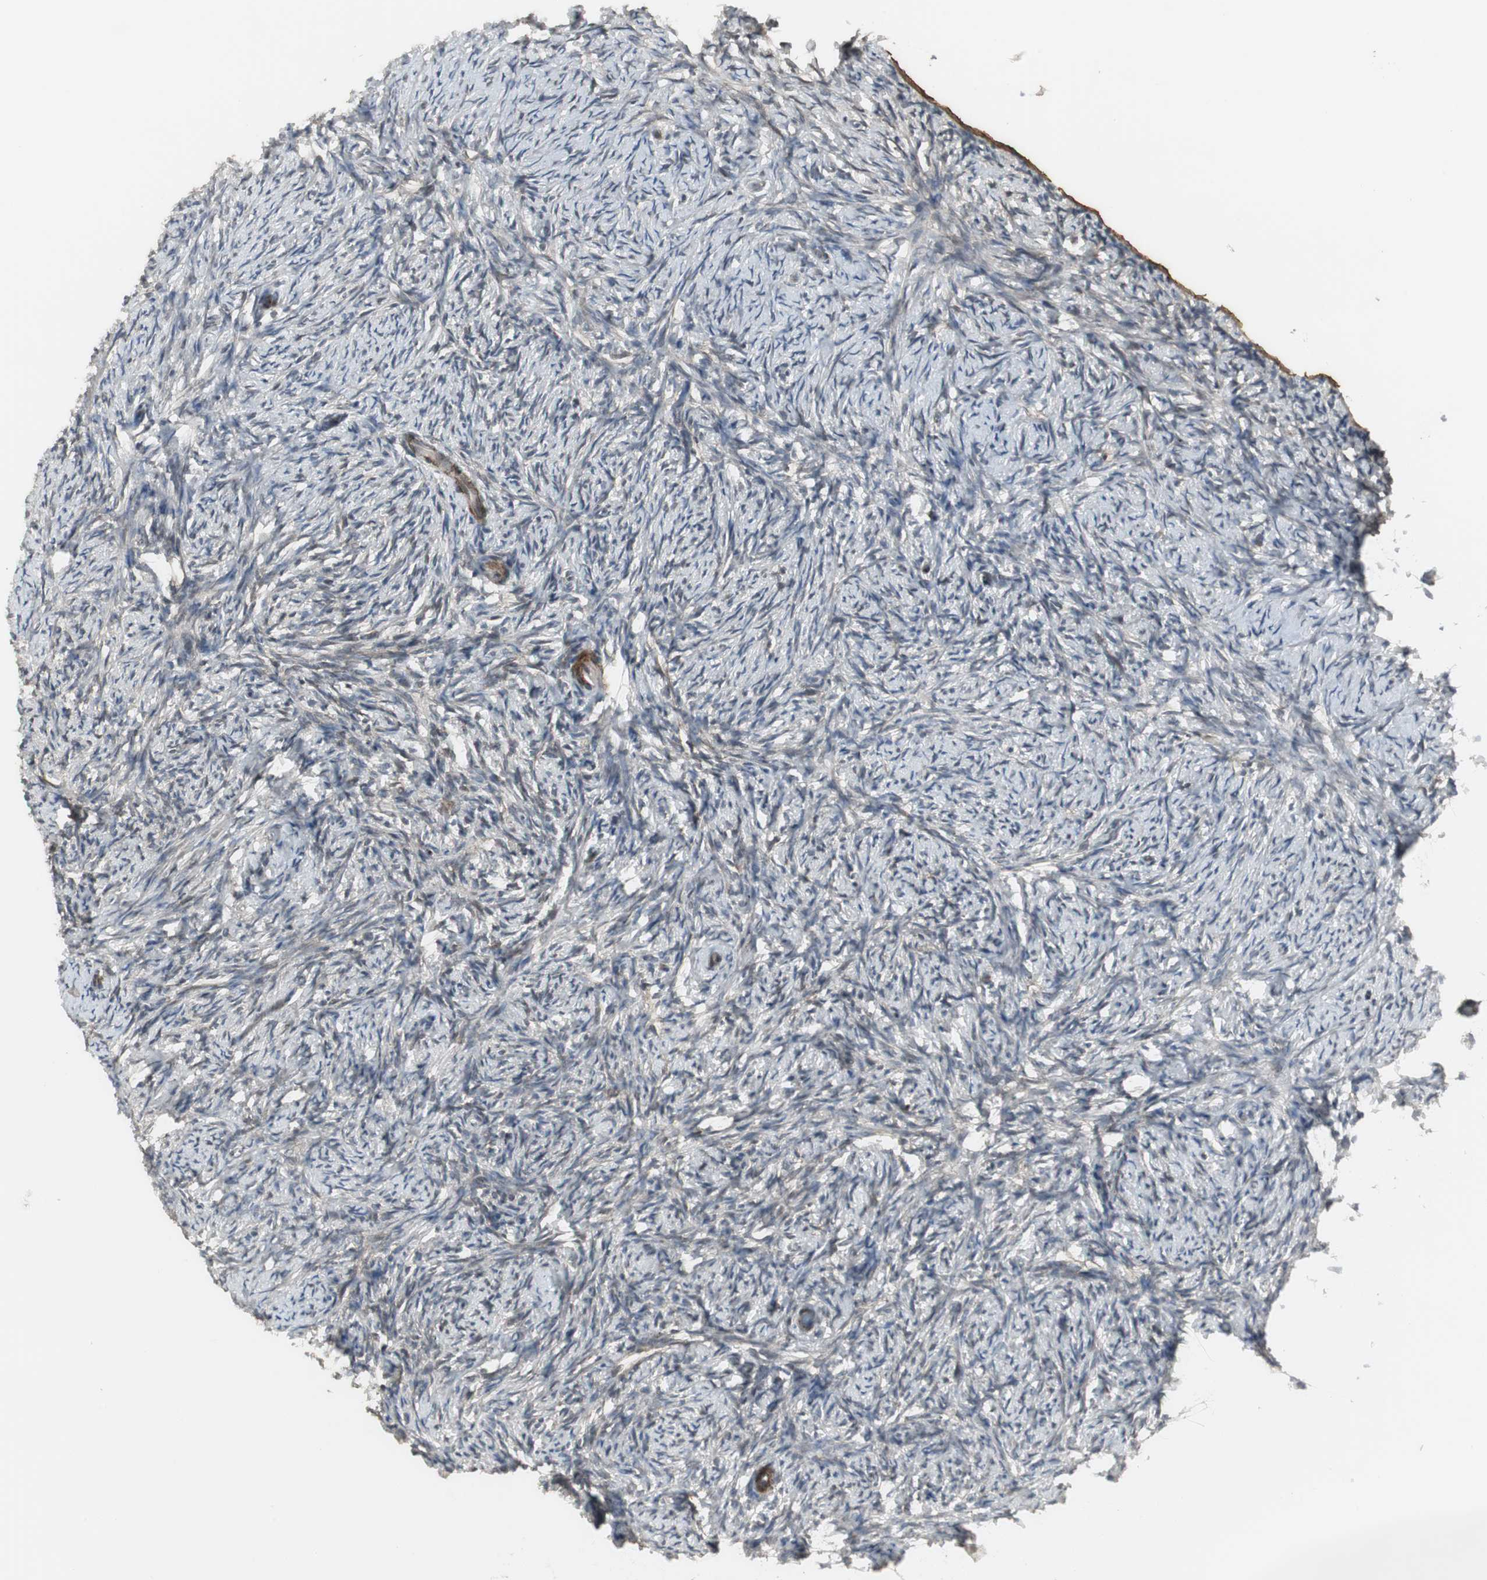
{"staining": {"intensity": "weak", "quantity": "<25%", "location": "cytoplasmic/membranous"}, "tissue": "ovary", "cell_type": "Ovarian stroma cells", "image_type": "normal", "snomed": [{"axis": "morphology", "description": "Normal tissue, NOS"}, {"axis": "topography", "description": "Ovary"}], "caption": "Immunohistochemistry (IHC) photomicrograph of benign ovary: ovary stained with DAB (3,3'-diaminobenzidine) reveals no significant protein positivity in ovarian stroma cells.", "gene": "SCYL3", "patient": {"sex": "female", "age": 60}}